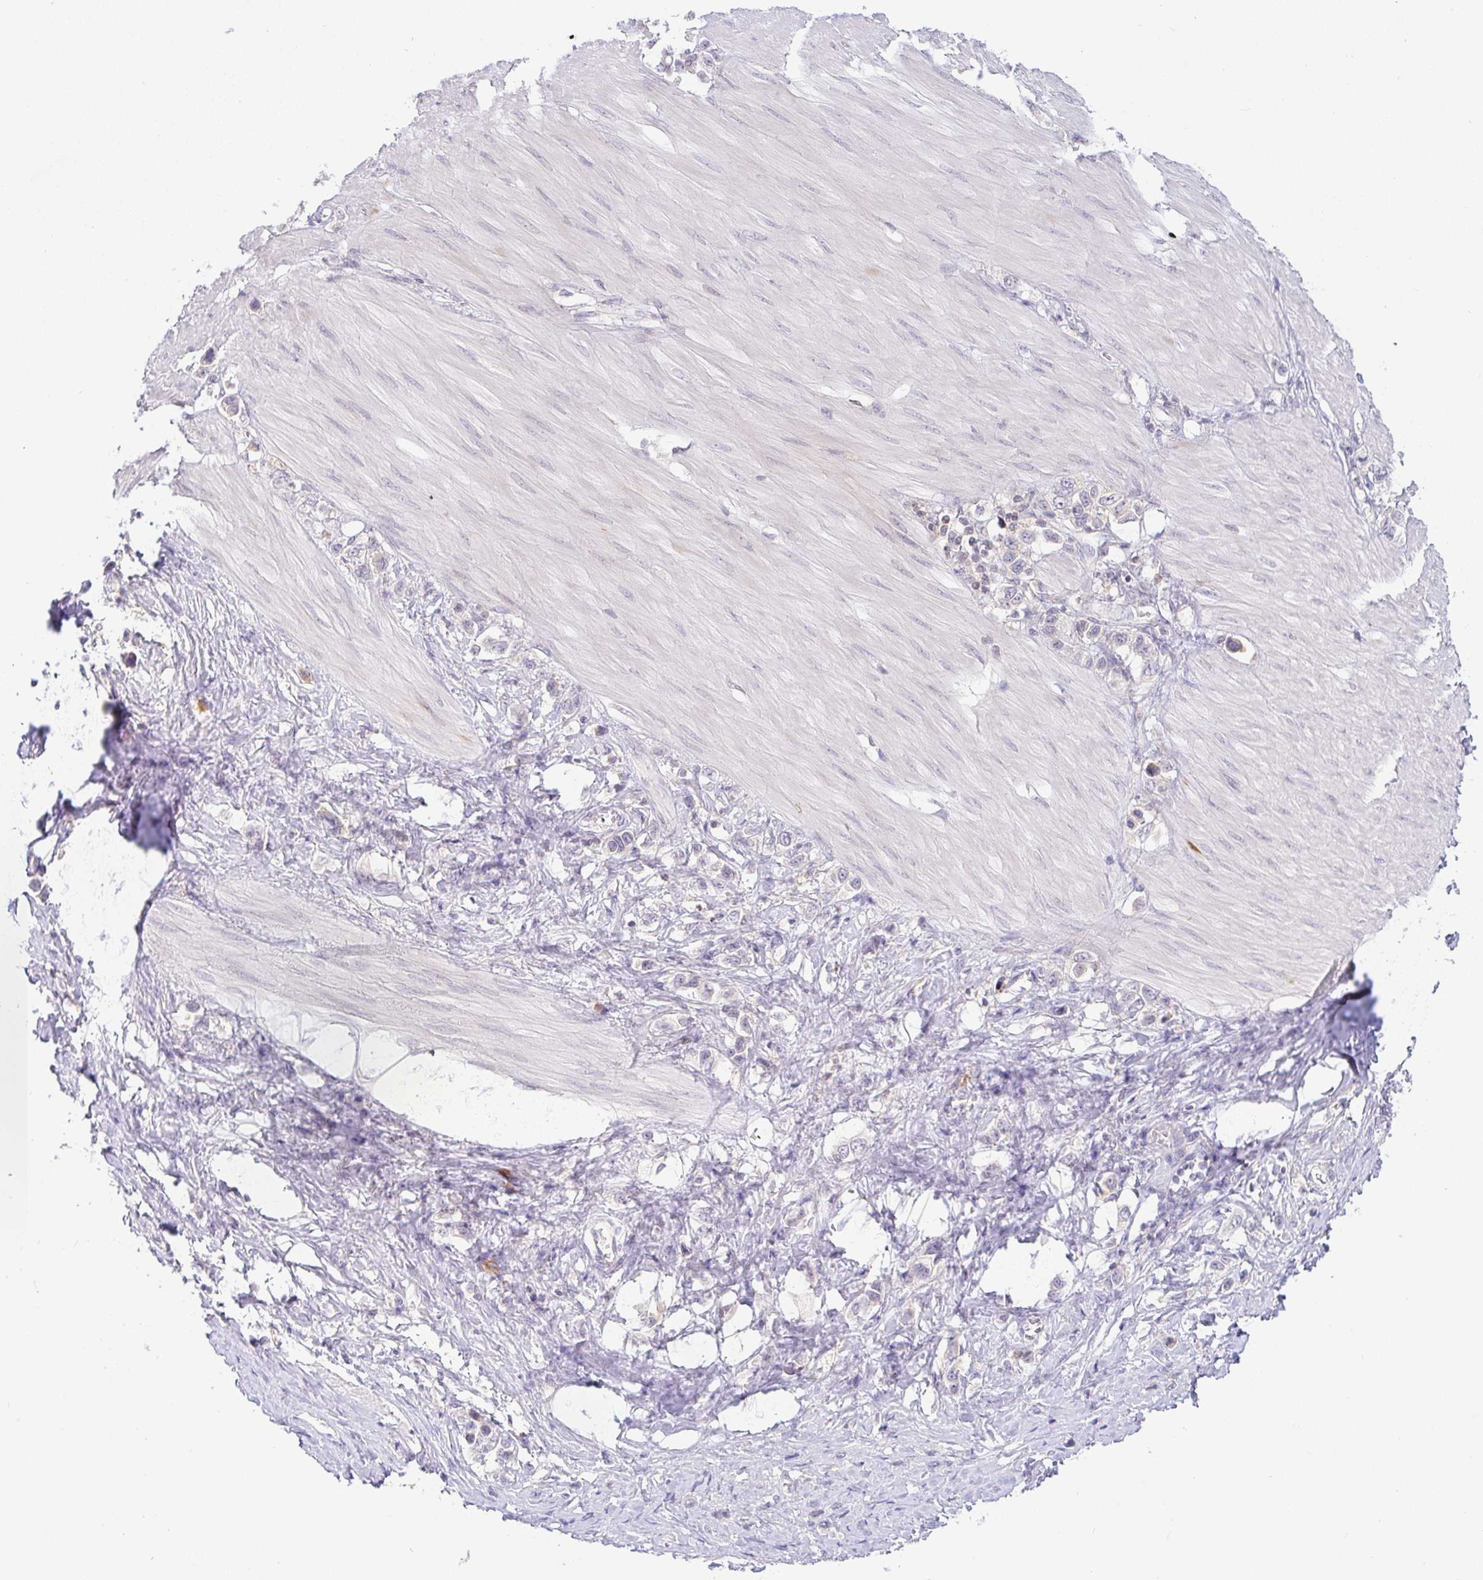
{"staining": {"intensity": "negative", "quantity": "none", "location": "none"}, "tissue": "stomach cancer", "cell_type": "Tumor cells", "image_type": "cancer", "snomed": [{"axis": "morphology", "description": "Adenocarcinoma, NOS"}, {"axis": "topography", "description": "Stomach"}], "caption": "Tumor cells are negative for brown protein staining in adenocarcinoma (stomach).", "gene": "DERL2", "patient": {"sex": "female", "age": 65}}